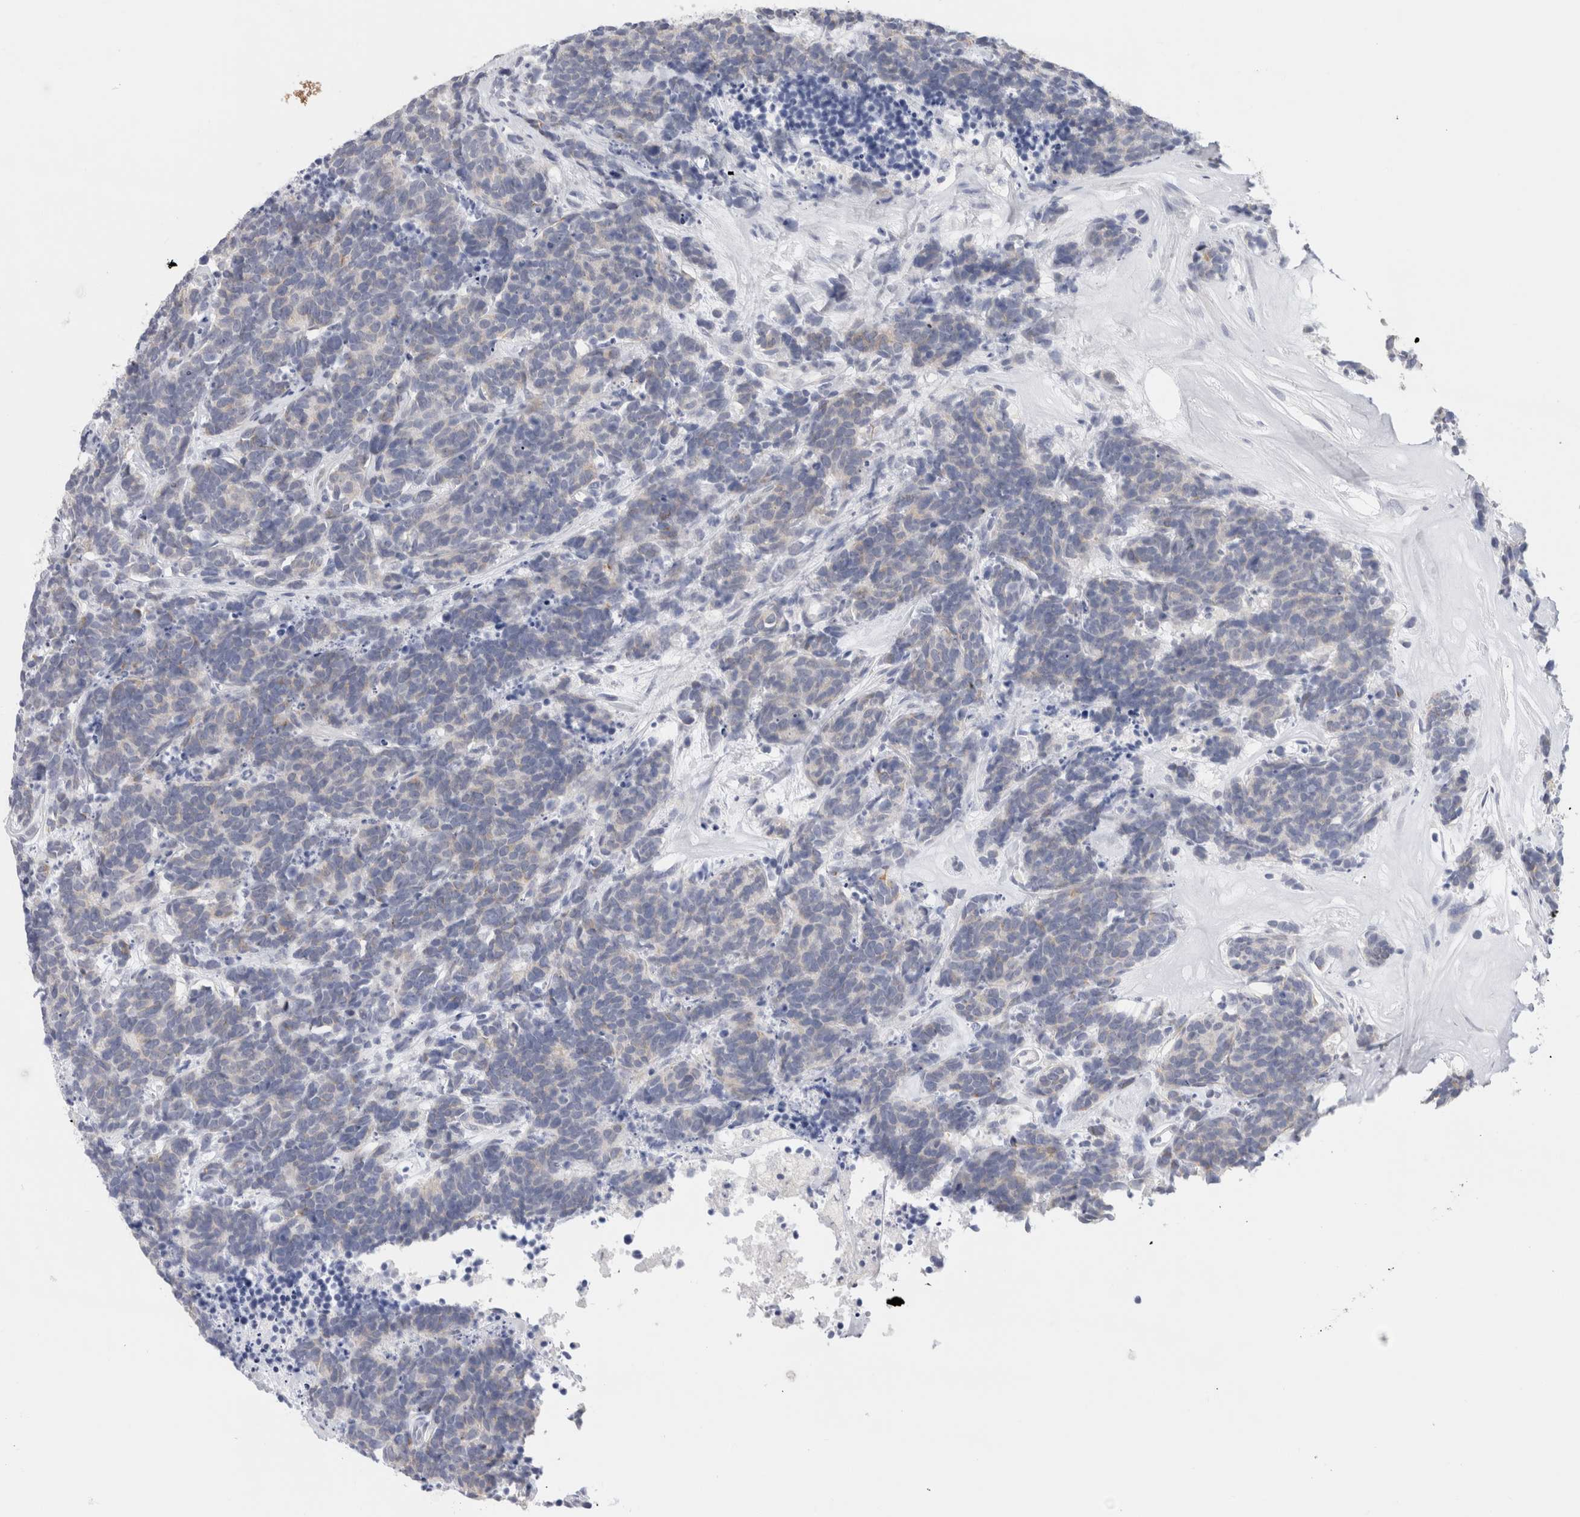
{"staining": {"intensity": "weak", "quantity": "<25%", "location": "cytoplasmic/membranous"}, "tissue": "carcinoid", "cell_type": "Tumor cells", "image_type": "cancer", "snomed": [{"axis": "morphology", "description": "Carcinoma, NOS"}, {"axis": "morphology", "description": "Carcinoid, malignant, NOS"}, {"axis": "topography", "description": "Urinary bladder"}], "caption": "Human carcinoid stained for a protein using immunohistochemistry (IHC) exhibits no staining in tumor cells.", "gene": "C9orf50", "patient": {"sex": "male", "age": 57}}